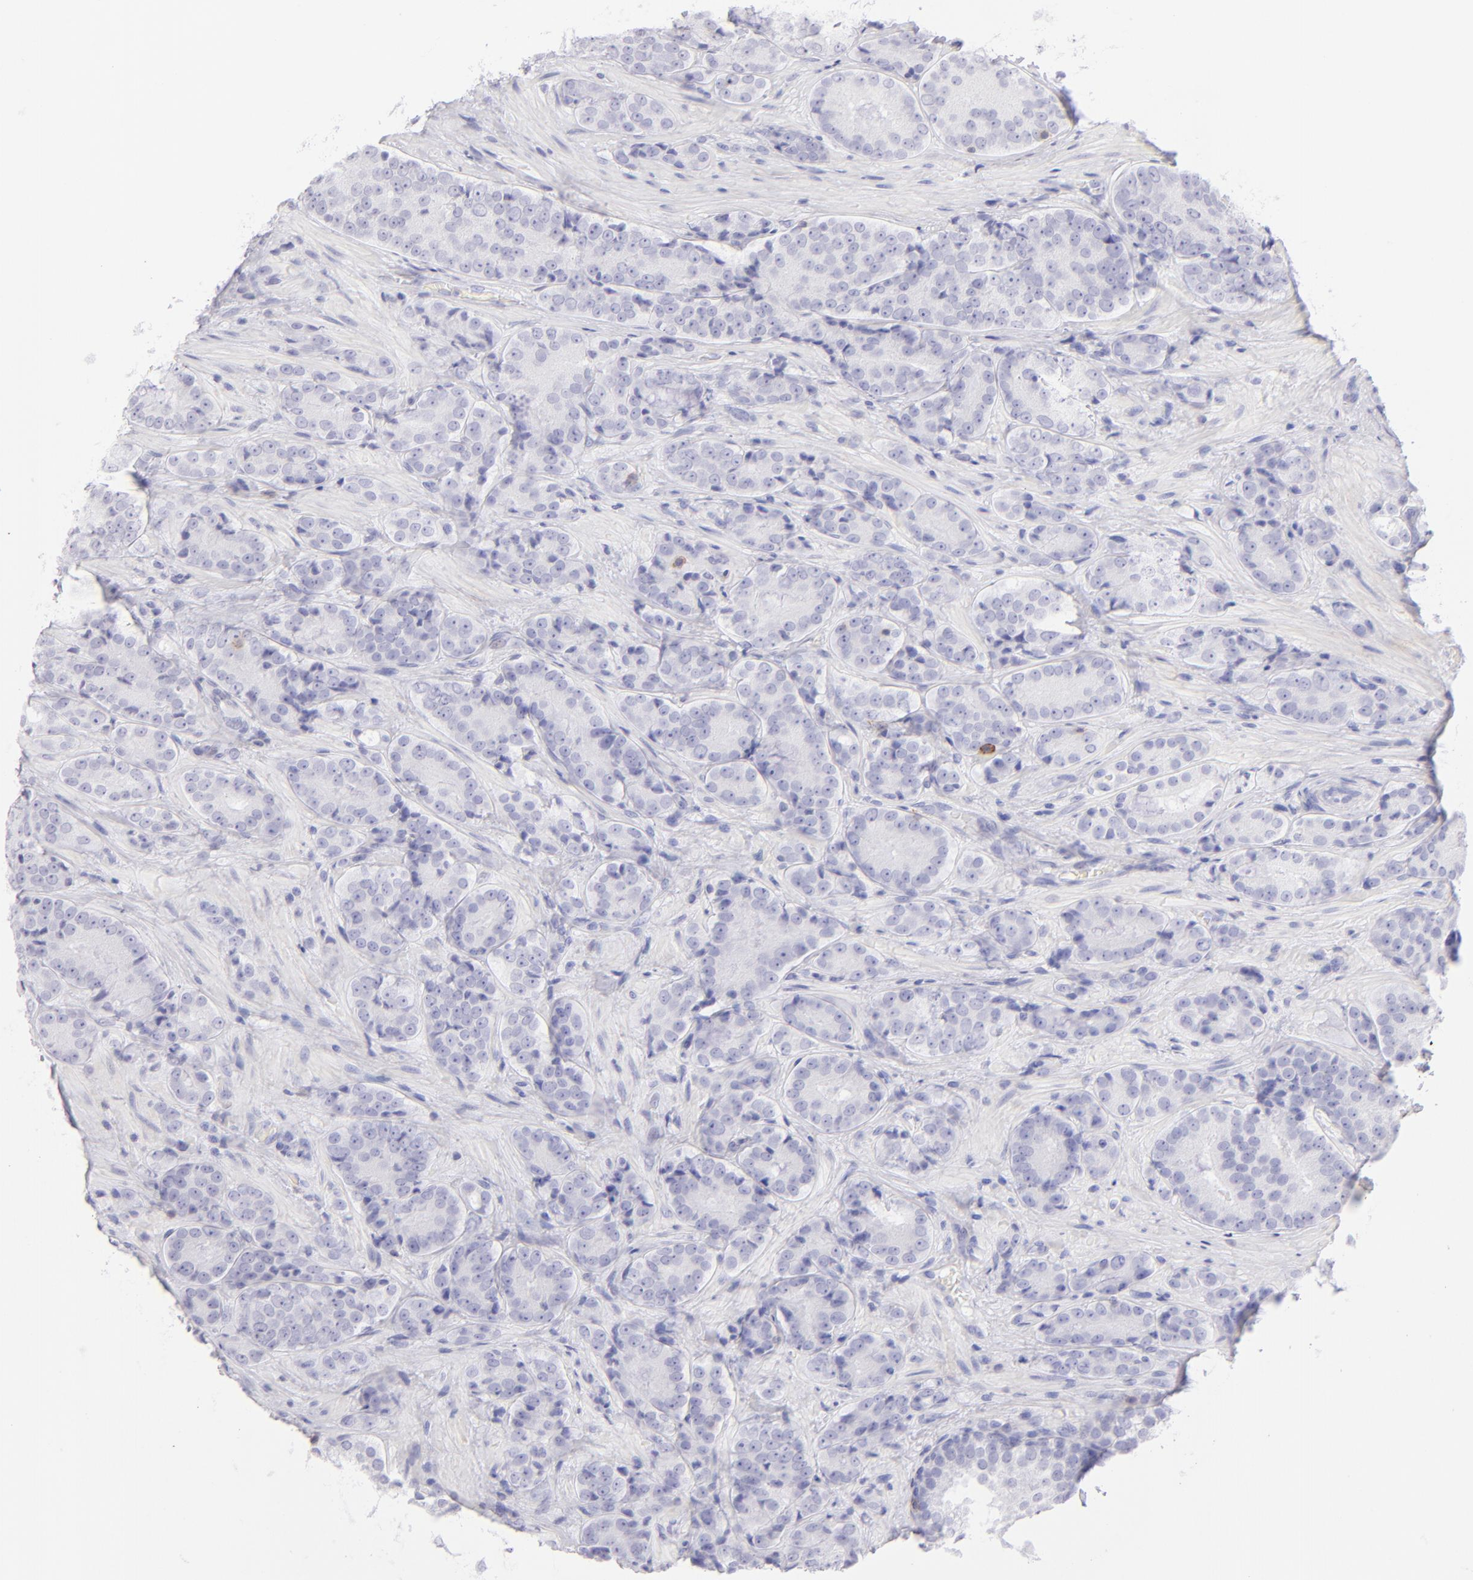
{"staining": {"intensity": "negative", "quantity": "none", "location": "none"}, "tissue": "prostate cancer", "cell_type": "Tumor cells", "image_type": "cancer", "snomed": [{"axis": "morphology", "description": "Adenocarcinoma, High grade"}, {"axis": "topography", "description": "Prostate"}], "caption": "Immunohistochemistry (IHC) of prostate adenocarcinoma (high-grade) displays no expression in tumor cells.", "gene": "CD69", "patient": {"sex": "male", "age": 70}}